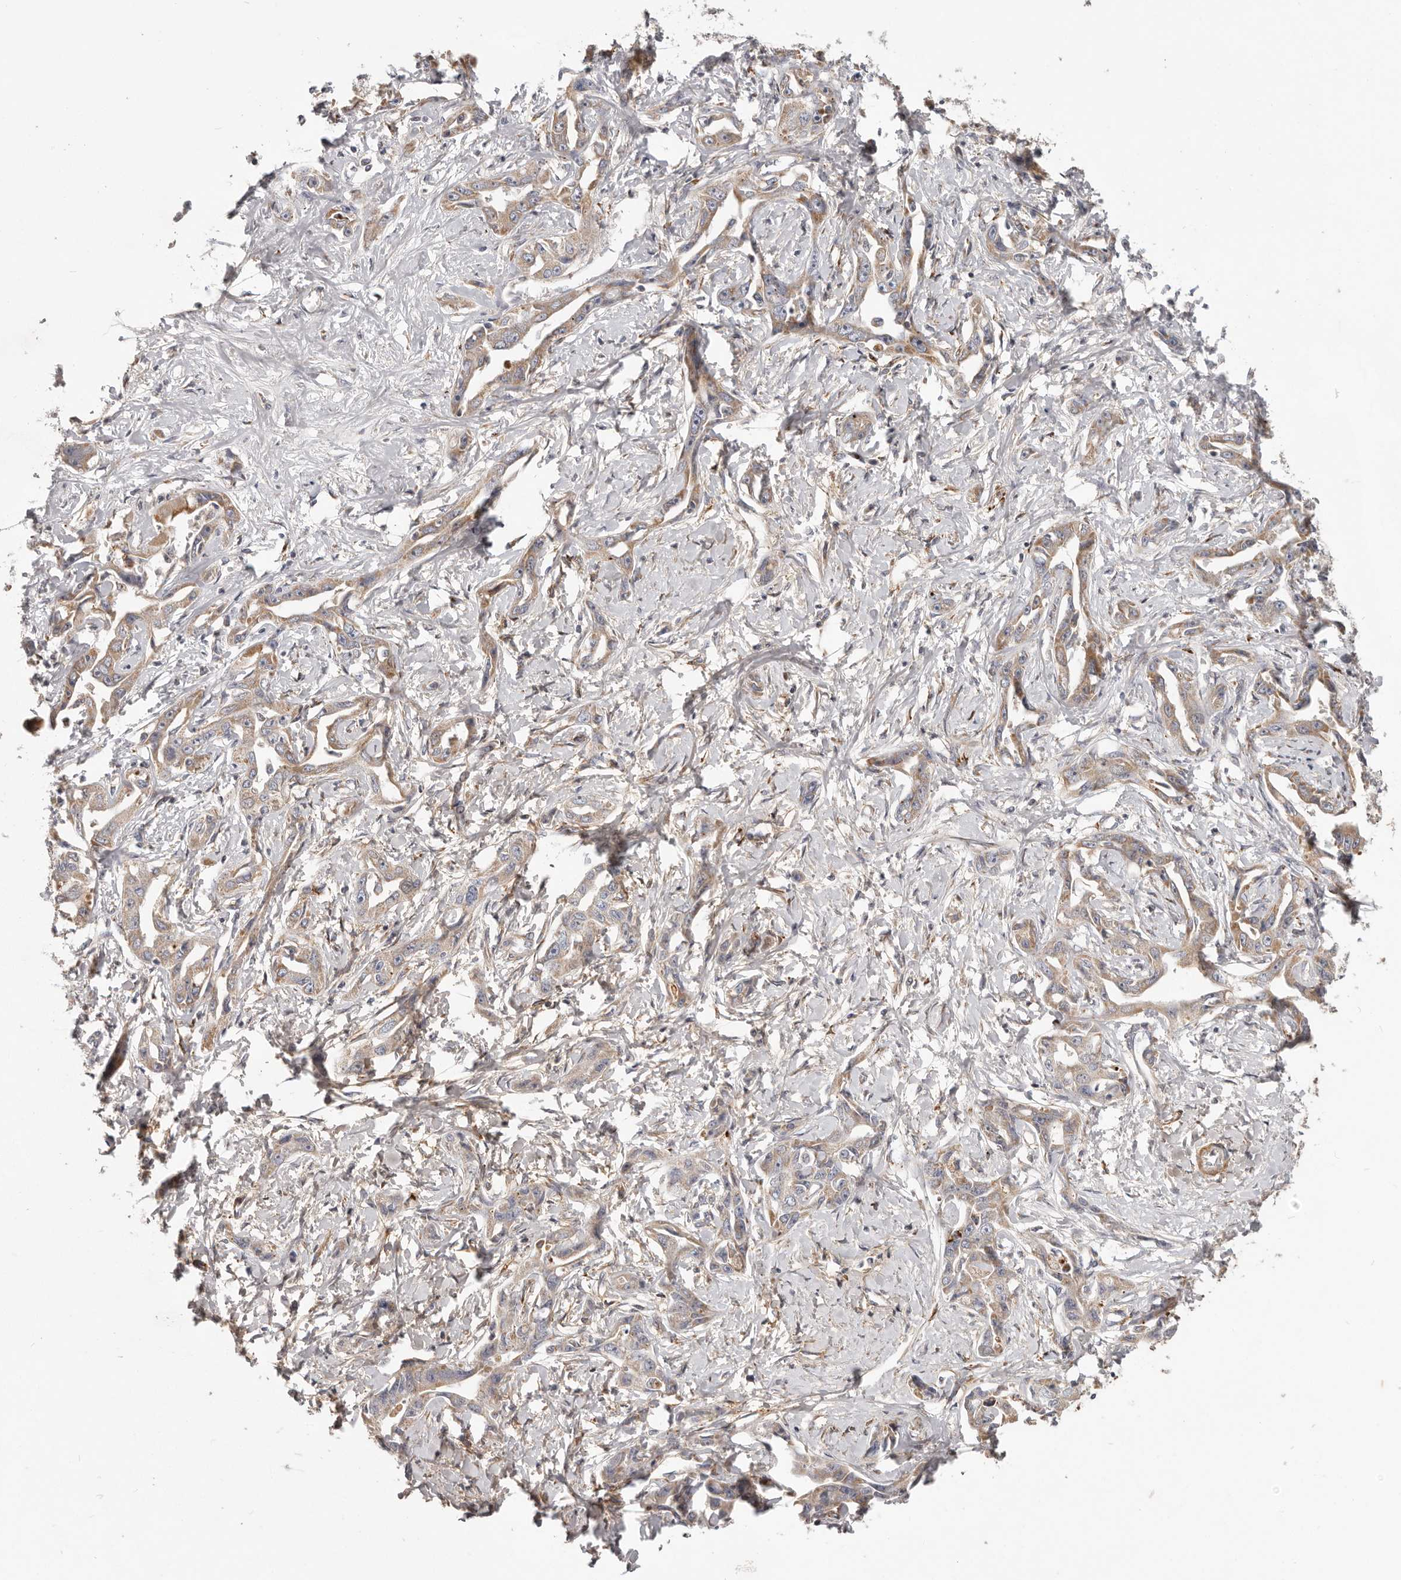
{"staining": {"intensity": "moderate", "quantity": "25%-75%", "location": "cytoplasmic/membranous"}, "tissue": "liver cancer", "cell_type": "Tumor cells", "image_type": "cancer", "snomed": [{"axis": "morphology", "description": "Cholangiocarcinoma"}, {"axis": "topography", "description": "Liver"}], "caption": "Liver cancer stained for a protein (brown) demonstrates moderate cytoplasmic/membranous positive expression in approximately 25%-75% of tumor cells.", "gene": "MRPS10", "patient": {"sex": "male", "age": 59}}